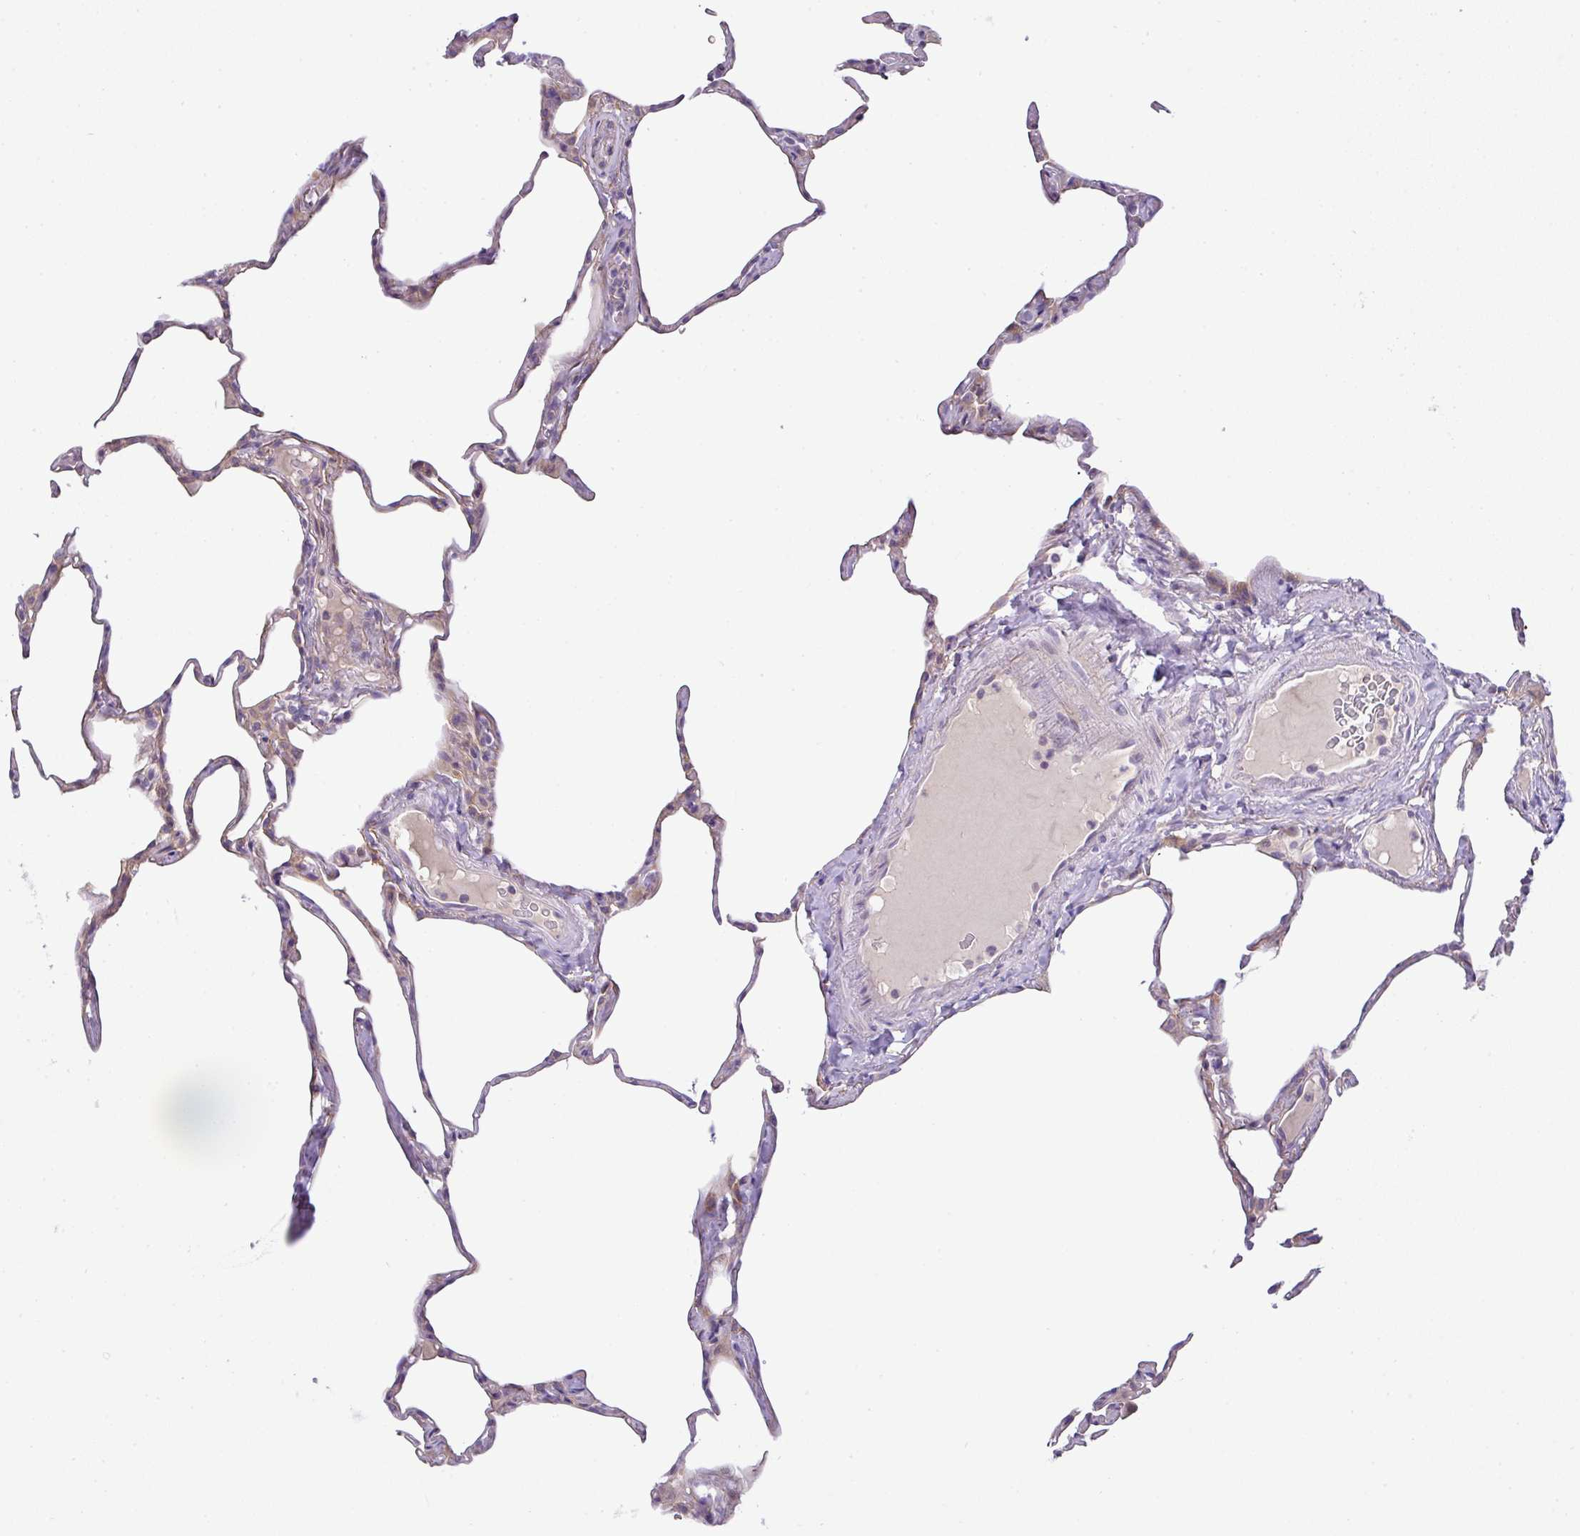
{"staining": {"intensity": "moderate", "quantity": "<25%", "location": "cytoplasmic/membranous"}, "tissue": "lung", "cell_type": "Alveolar cells", "image_type": "normal", "snomed": [{"axis": "morphology", "description": "Normal tissue, NOS"}, {"axis": "topography", "description": "Lung"}], "caption": "Immunohistochemical staining of benign lung exhibits moderate cytoplasmic/membranous protein staining in about <25% of alveolar cells. (brown staining indicates protein expression, while blue staining denotes nuclei).", "gene": "PIK3R5", "patient": {"sex": "male", "age": 65}}